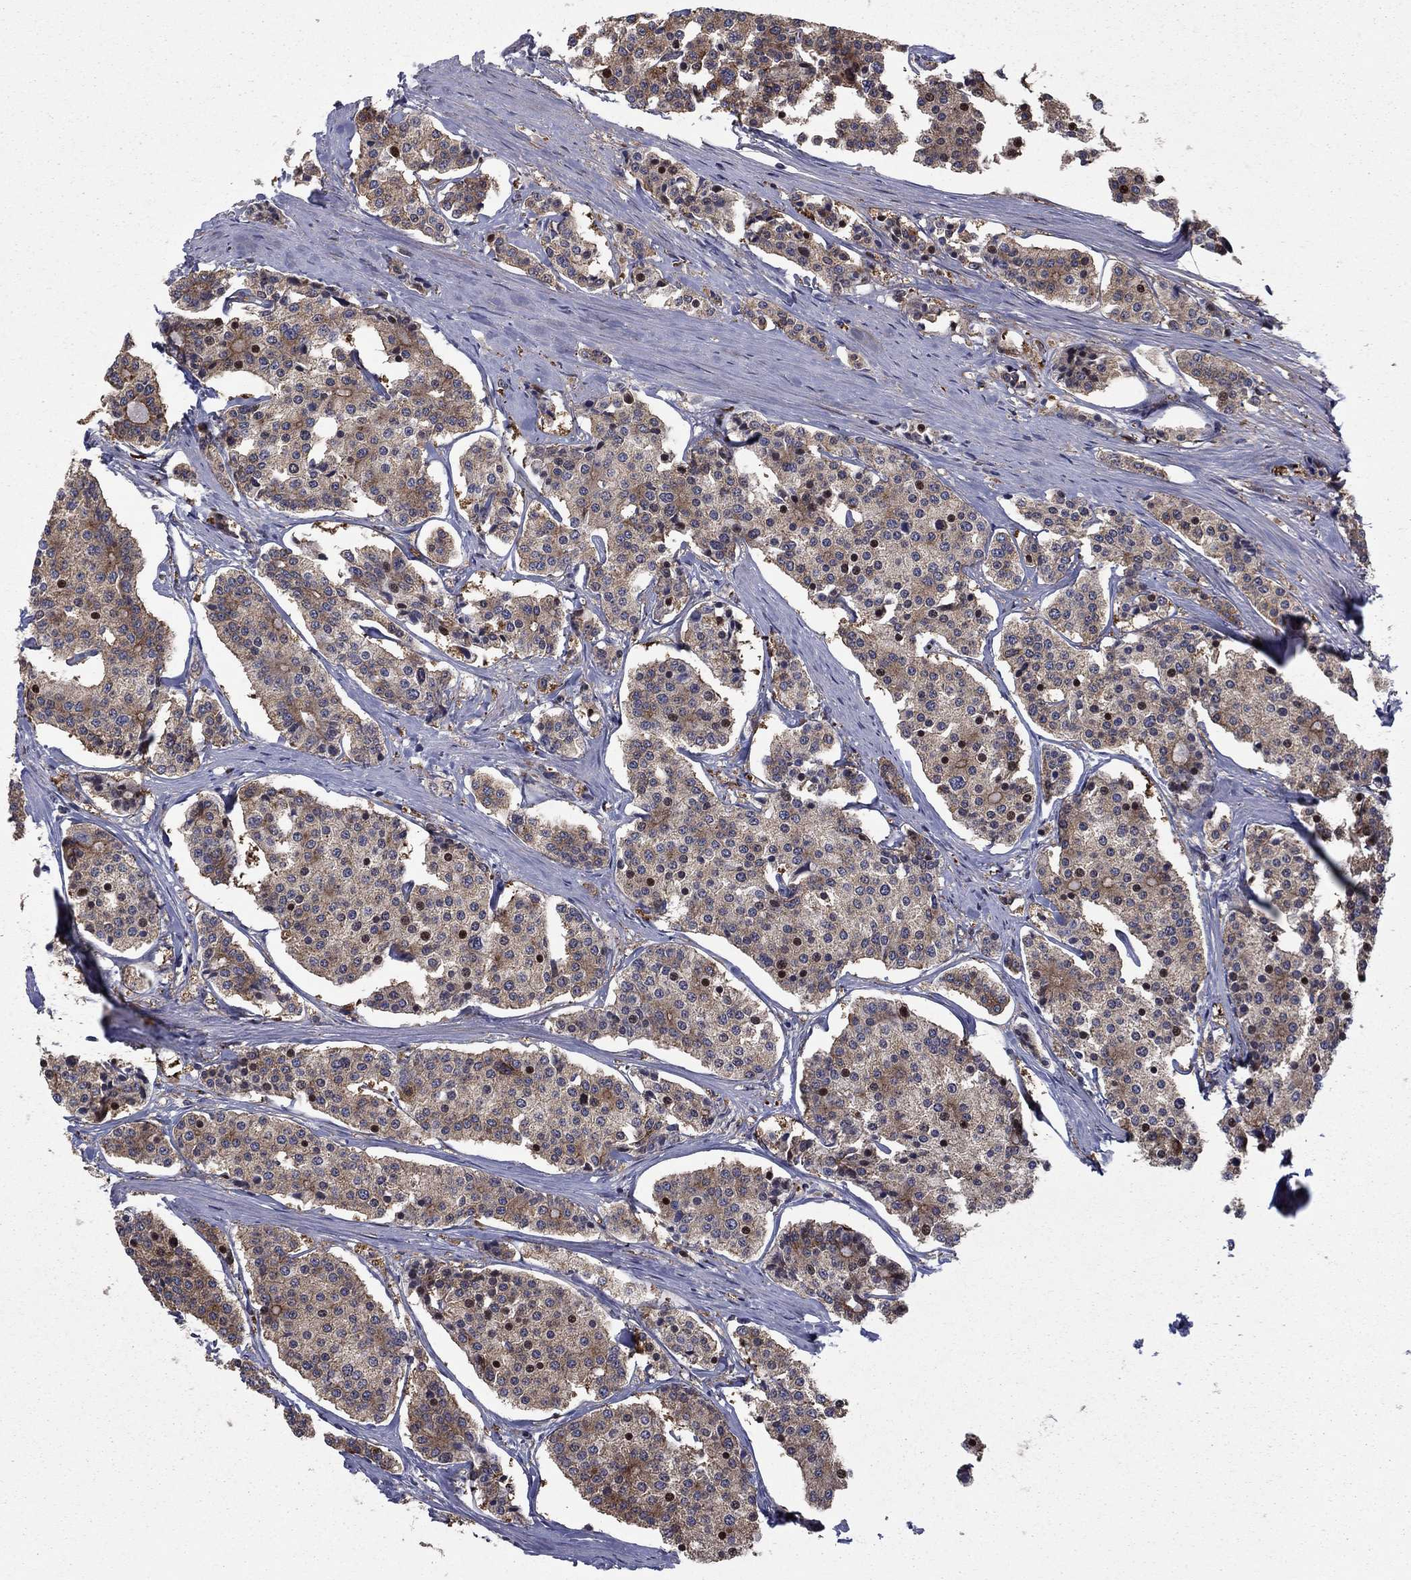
{"staining": {"intensity": "moderate", "quantity": "<25%", "location": "cytoplasmic/membranous"}, "tissue": "carcinoid", "cell_type": "Tumor cells", "image_type": "cancer", "snomed": [{"axis": "morphology", "description": "Carcinoid, malignant, NOS"}, {"axis": "topography", "description": "Small intestine"}], "caption": "IHC of carcinoid exhibits low levels of moderate cytoplasmic/membranous staining in about <25% of tumor cells.", "gene": "HDAC4", "patient": {"sex": "female", "age": 65}}